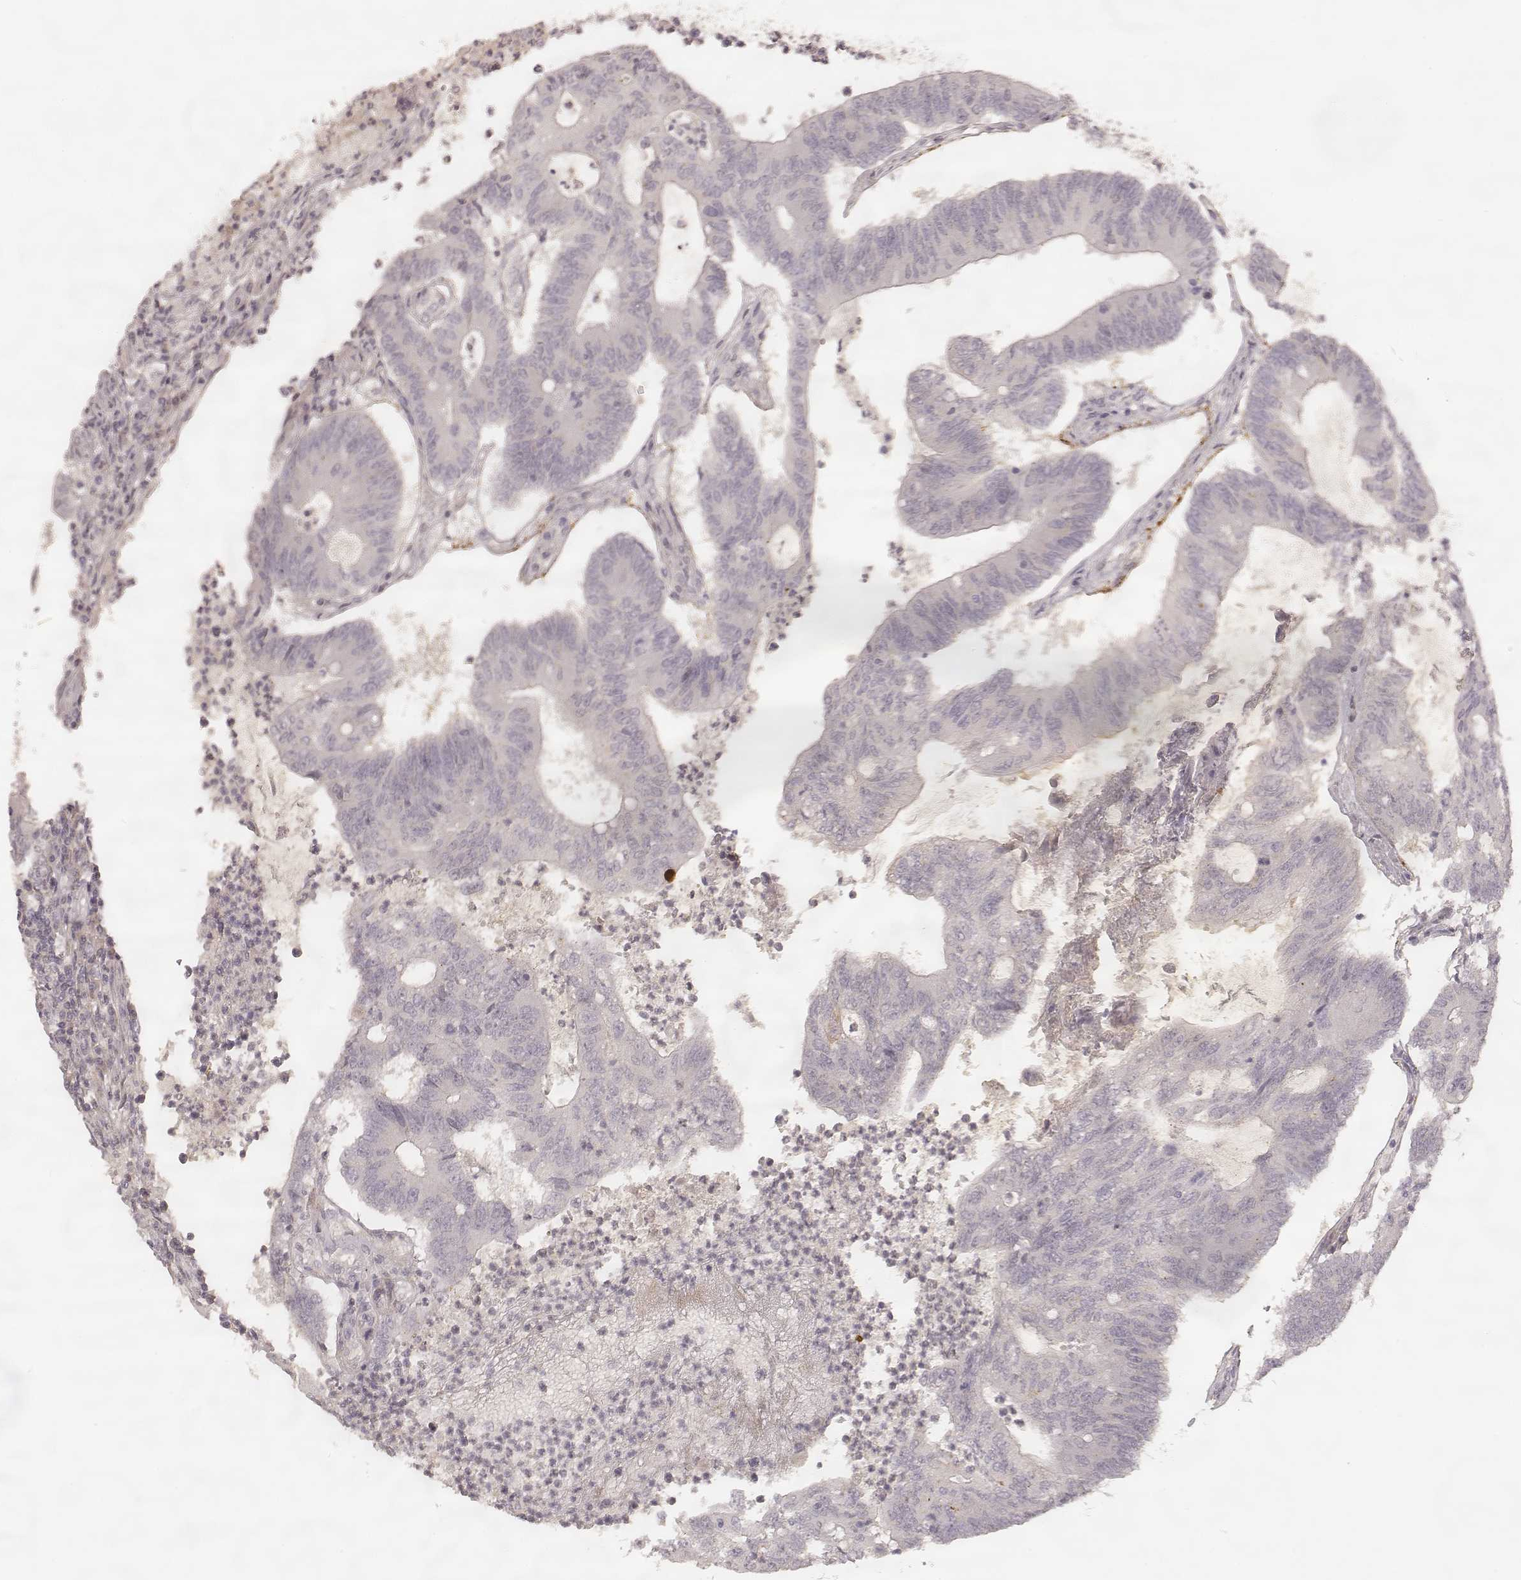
{"staining": {"intensity": "moderate", "quantity": "<25%", "location": "cytoplasmic/membranous"}, "tissue": "colorectal cancer", "cell_type": "Tumor cells", "image_type": "cancer", "snomed": [{"axis": "morphology", "description": "Adenocarcinoma, NOS"}, {"axis": "topography", "description": "Colon"}], "caption": "About <25% of tumor cells in human adenocarcinoma (colorectal) demonstrate moderate cytoplasmic/membranous protein expression as visualized by brown immunohistochemical staining.", "gene": "GORASP2", "patient": {"sex": "female", "age": 70}}